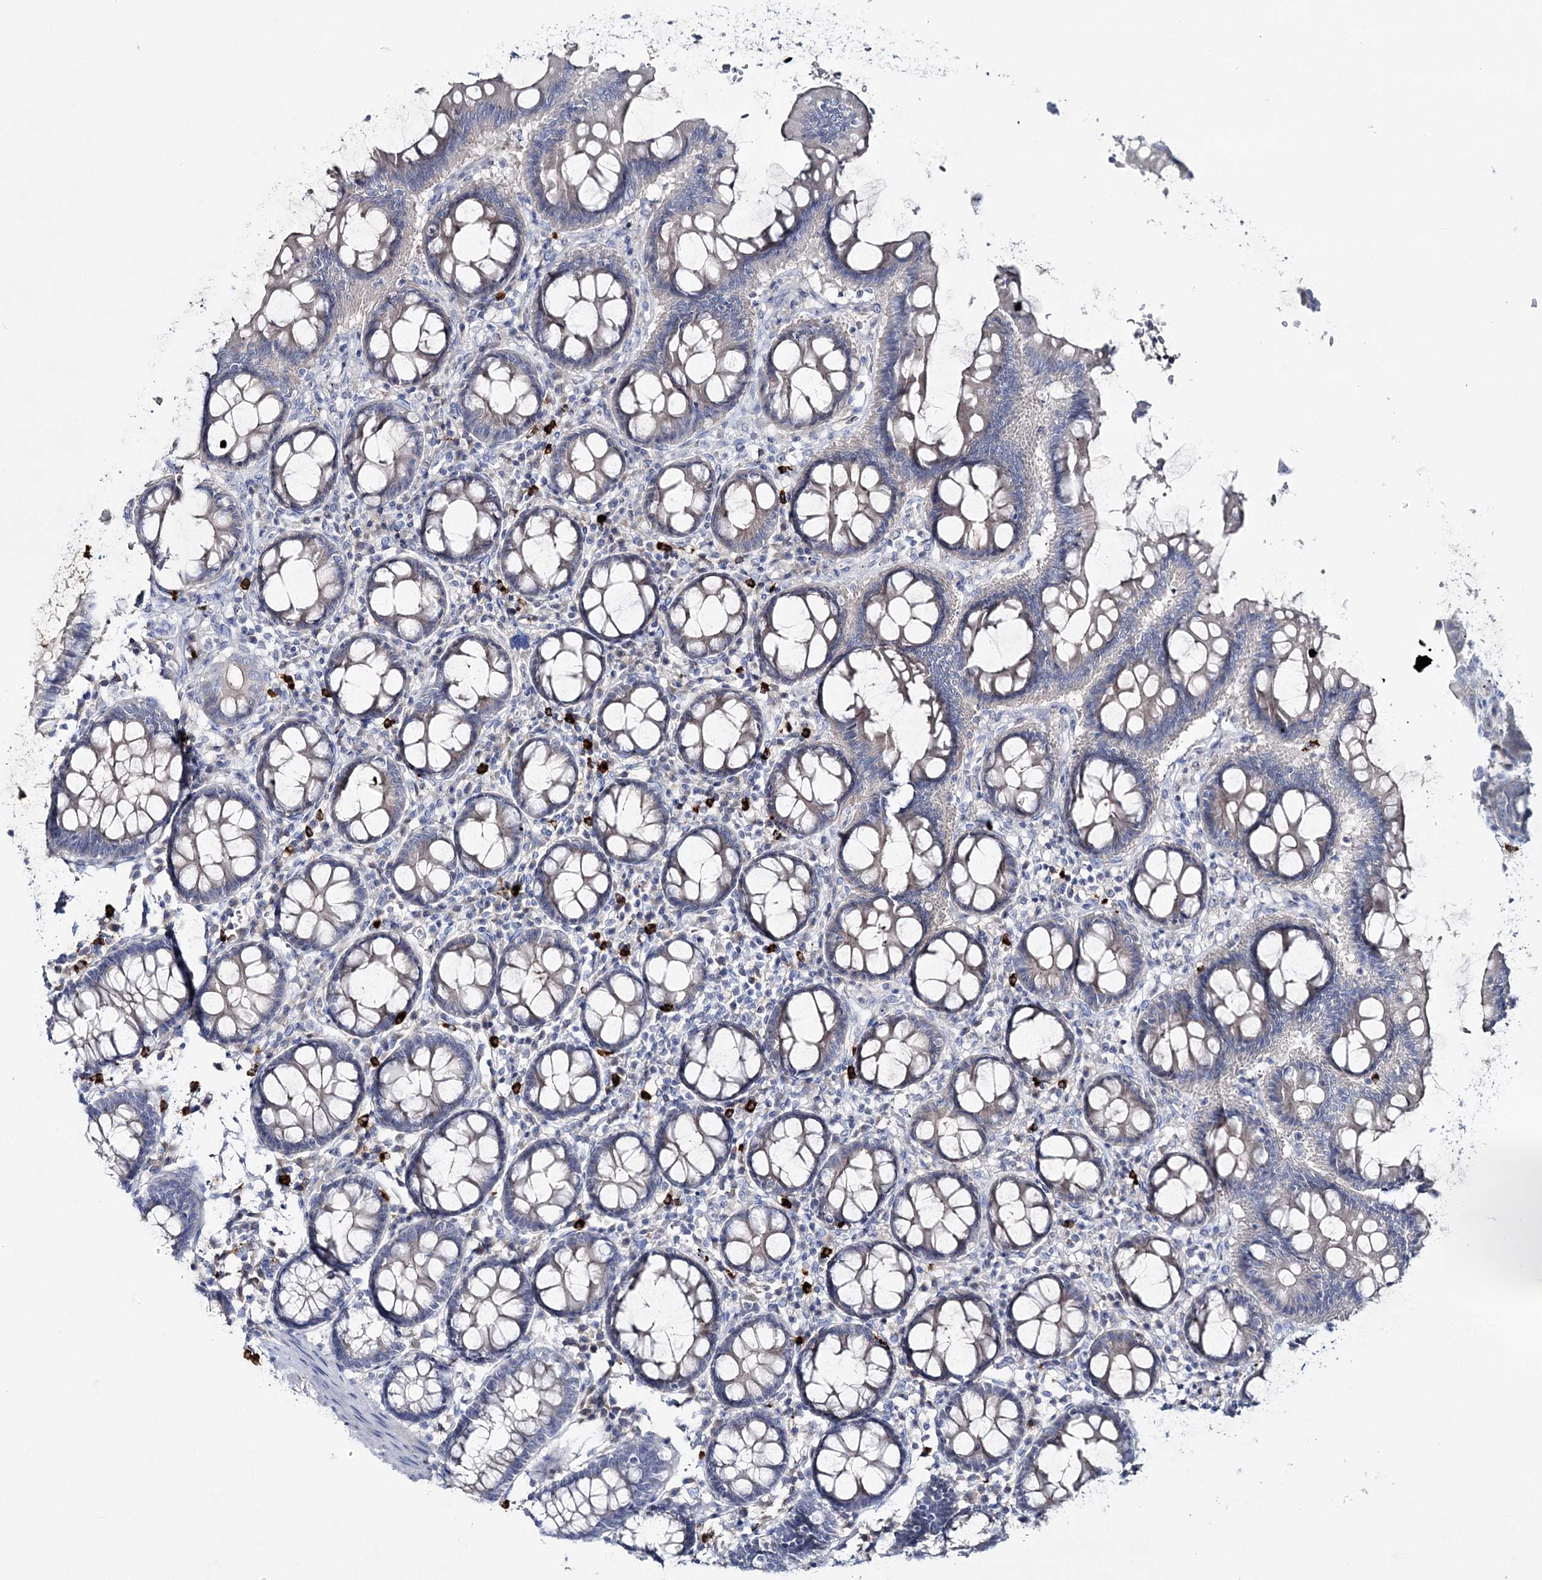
{"staining": {"intensity": "negative", "quantity": "none", "location": "none"}, "tissue": "colon", "cell_type": "Endothelial cells", "image_type": "normal", "snomed": [{"axis": "morphology", "description": "Normal tissue, NOS"}, {"axis": "topography", "description": "Colon"}], "caption": "An immunohistochemistry photomicrograph of unremarkable colon is shown. There is no staining in endothelial cells of colon.", "gene": "WDSUB1", "patient": {"sex": "female", "age": 79}}